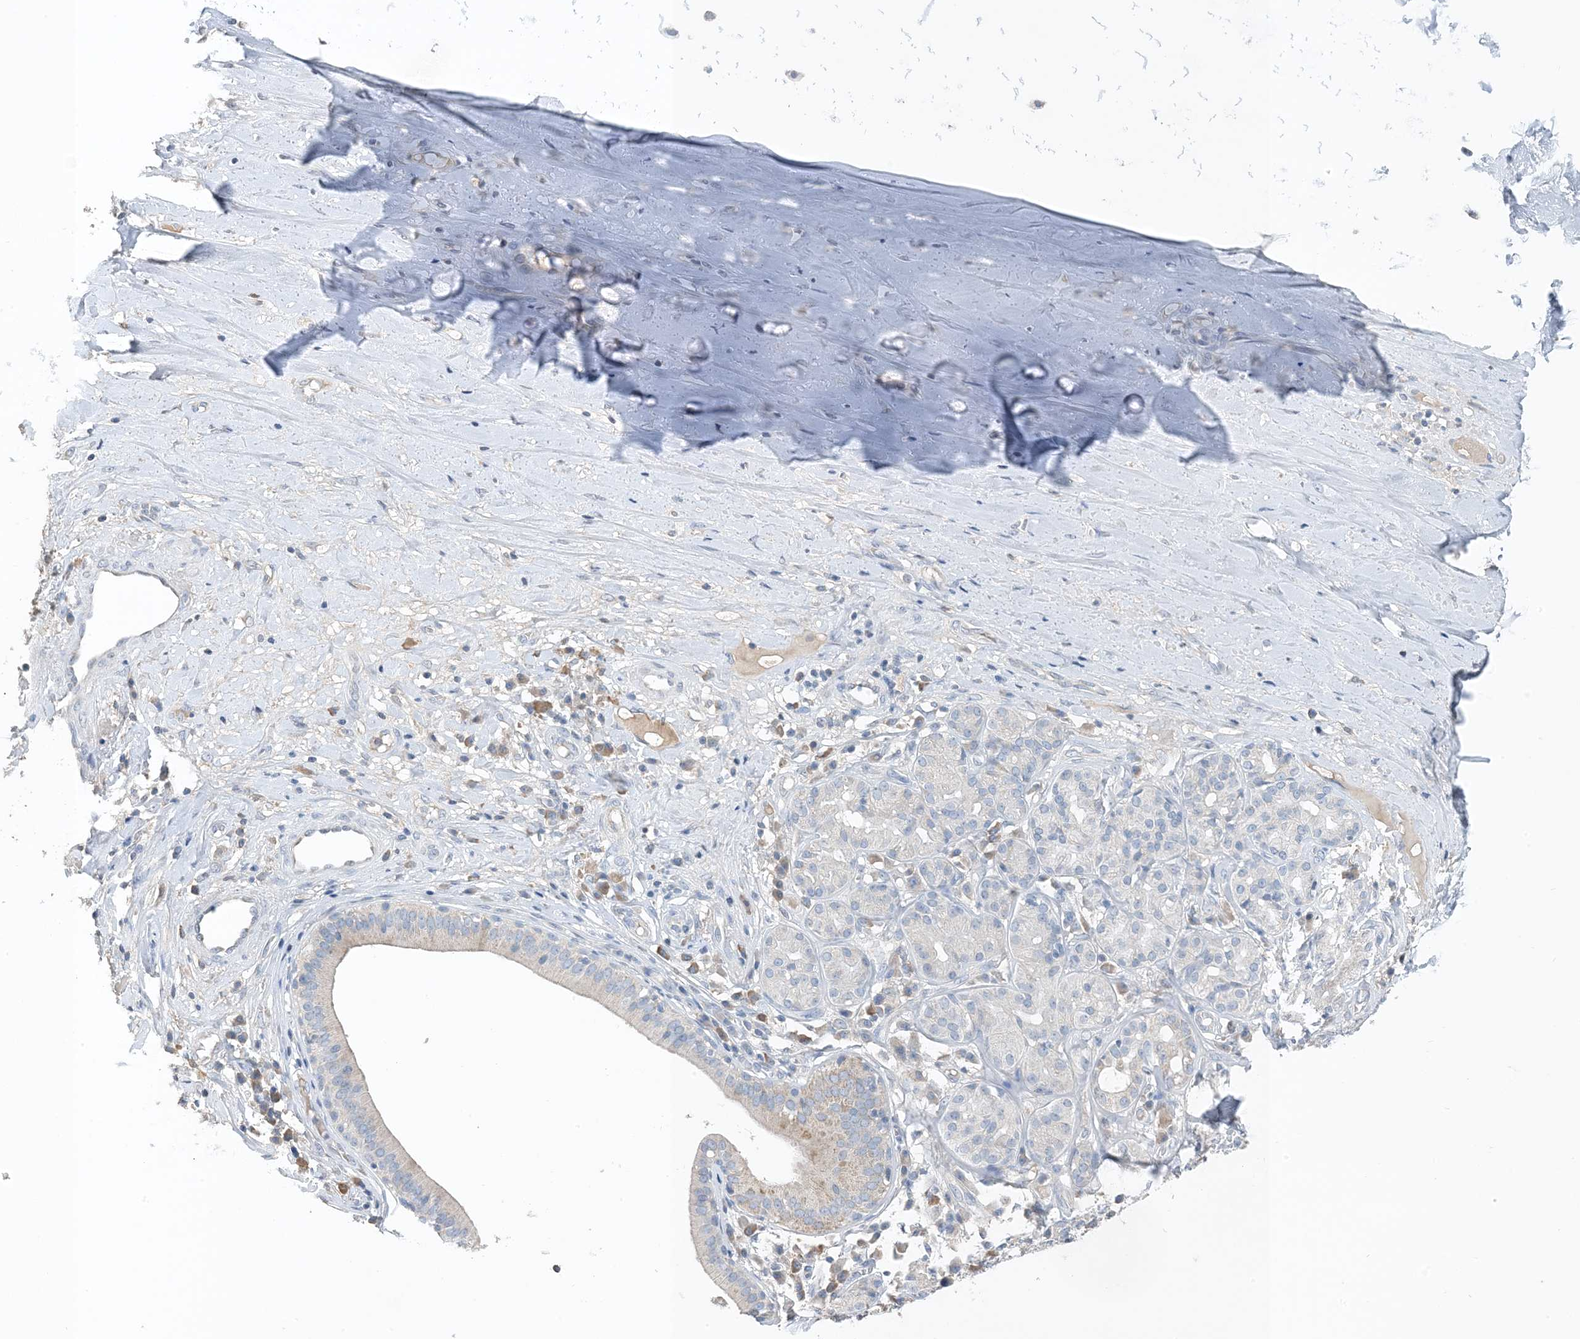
{"staining": {"intensity": "negative", "quantity": "none", "location": "none"}, "tissue": "adipose tissue", "cell_type": "Adipocytes", "image_type": "normal", "snomed": [{"axis": "morphology", "description": "Normal tissue, NOS"}, {"axis": "morphology", "description": "Basal cell carcinoma"}, {"axis": "topography", "description": "Cartilage tissue"}, {"axis": "topography", "description": "Nasopharynx"}, {"axis": "topography", "description": "Oral tissue"}], "caption": "Immunohistochemistry histopathology image of benign adipose tissue: human adipose tissue stained with DAB shows no significant protein expression in adipocytes. (Immunohistochemistry, brightfield microscopy, high magnification).", "gene": "CTRL", "patient": {"sex": "female", "age": 77}}